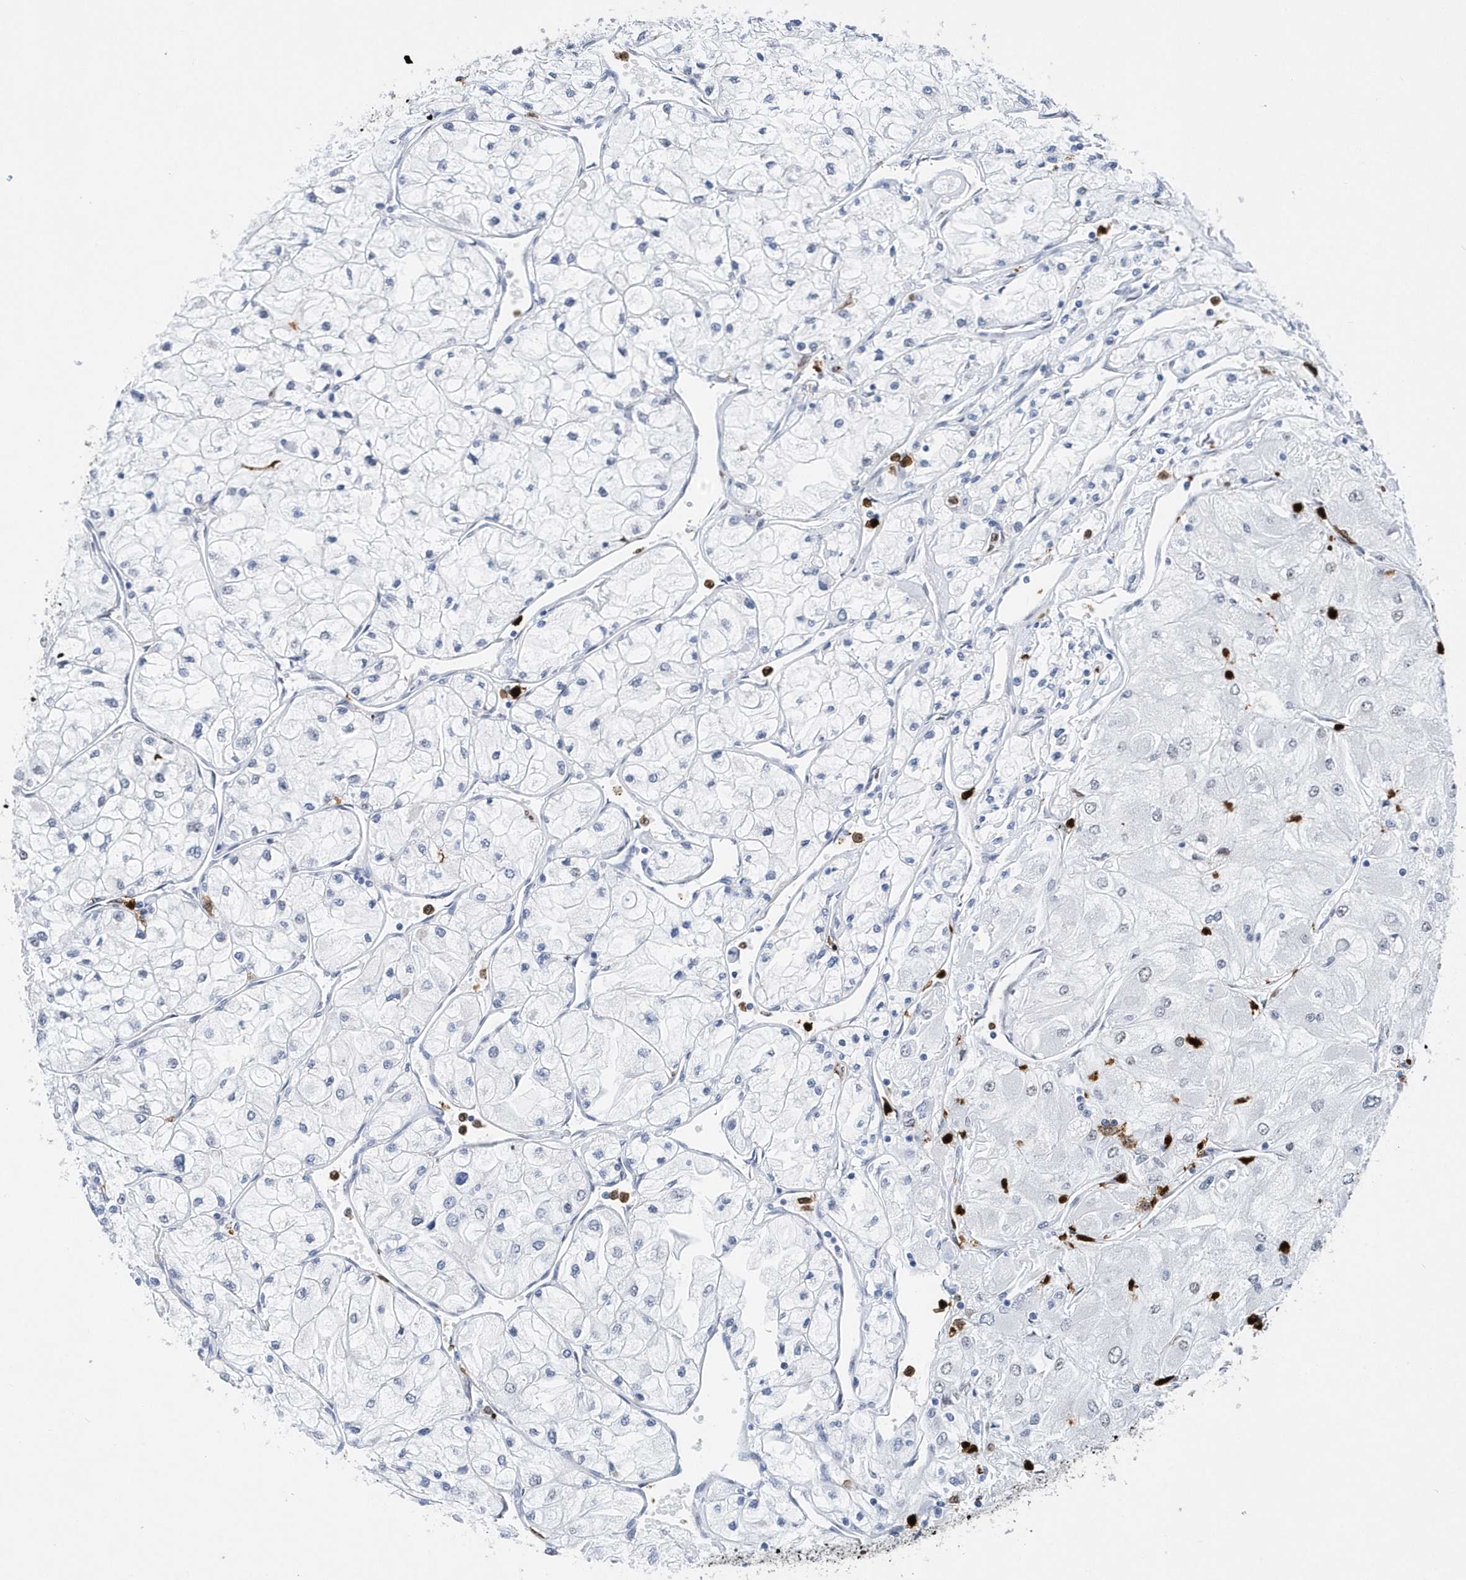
{"staining": {"intensity": "negative", "quantity": "none", "location": "none"}, "tissue": "renal cancer", "cell_type": "Tumor cells", "image_type": "cancer", "snomed": [{"axis": "morphology", "description": "Adenocarcinoma, NOS"}, {"axis": "topography", "description": "Kidney"}], "caption": "Human adenocarcinoma (renal) stained for a protein using IHC demonstrates no staining in tumor cells.", "gene": "RPP30", "patient": {"sex": "male", "age": 80}}